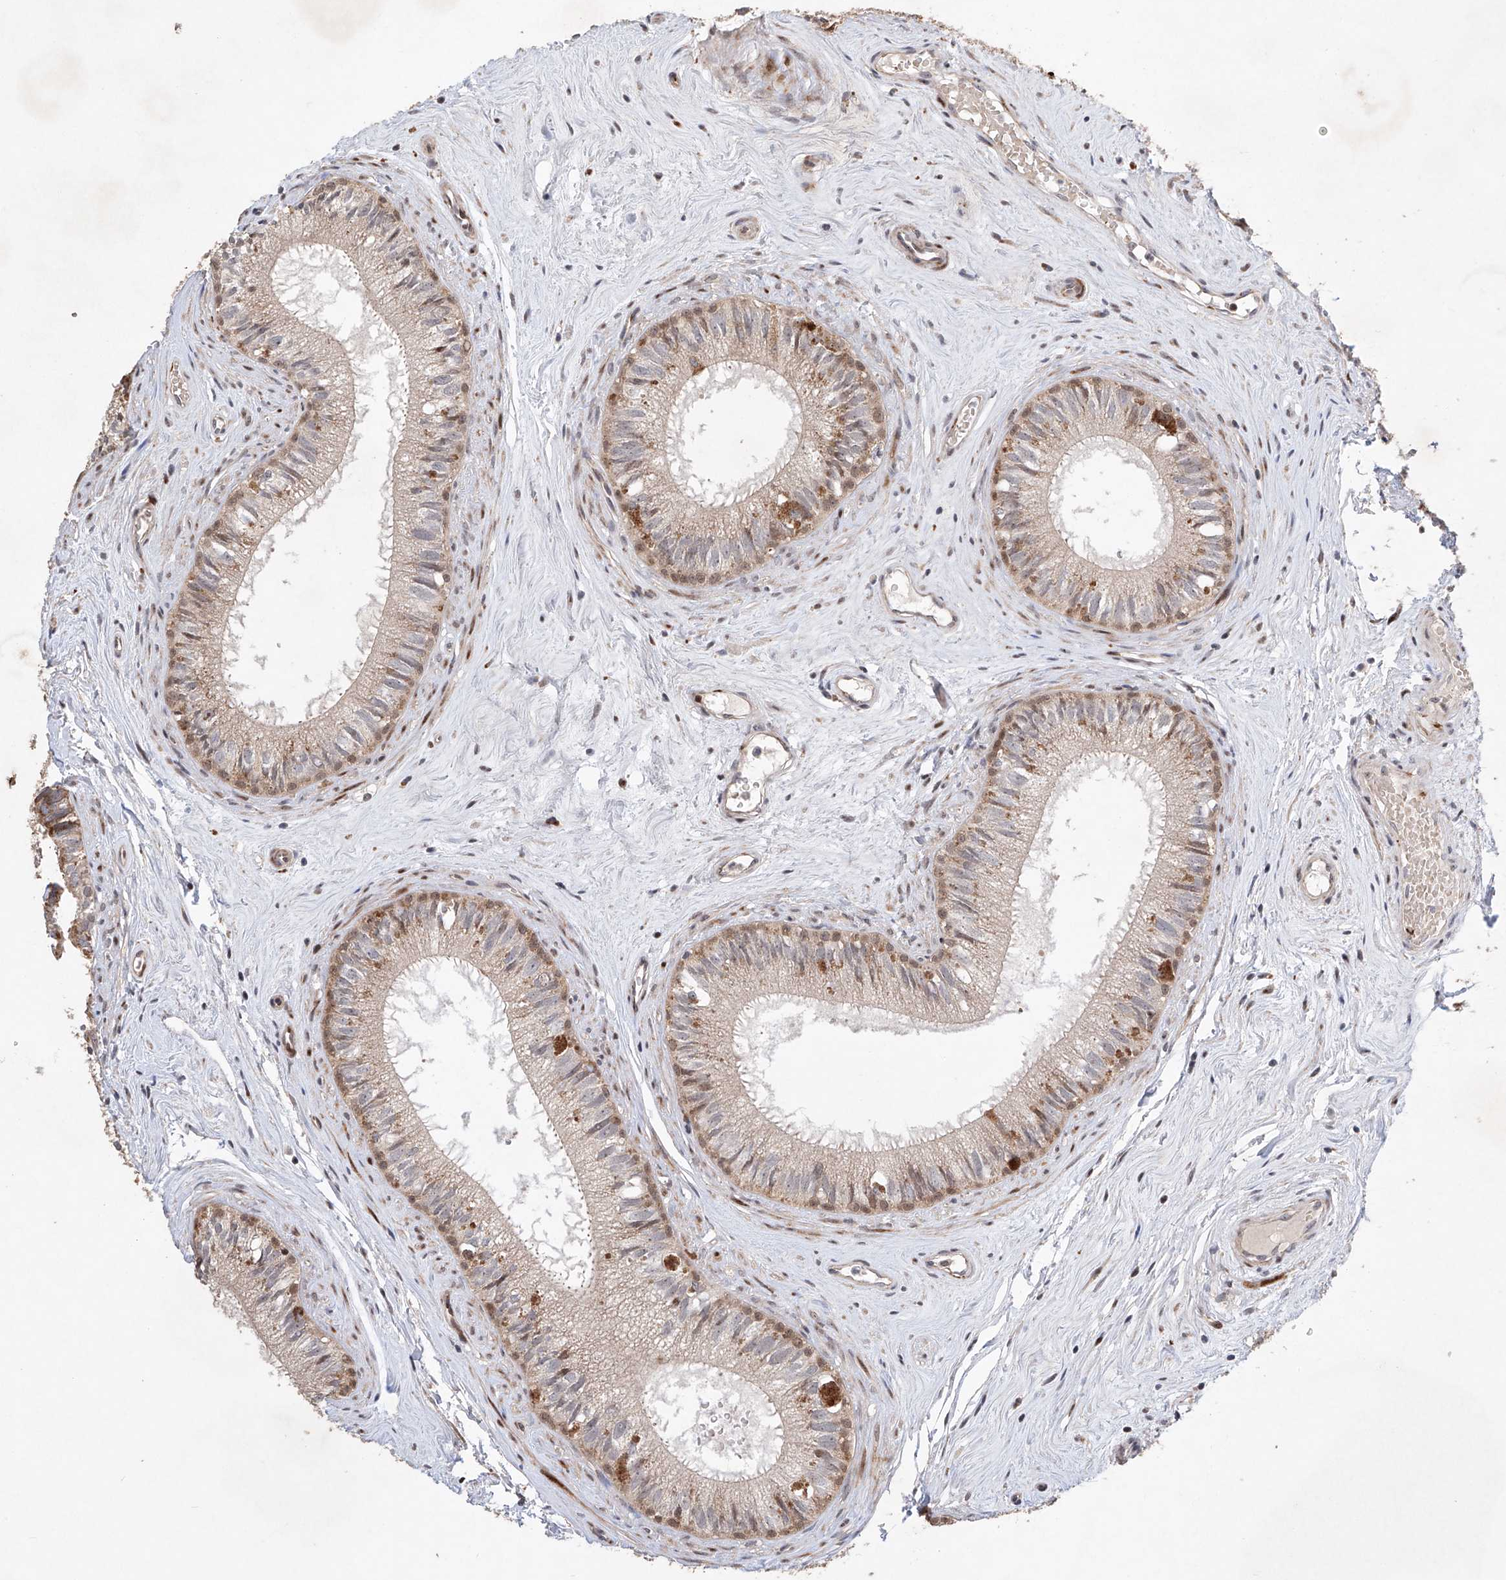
{"staining": {"intensity": "strong", "quantity": "<25%", "location": "cytoplasmic/membranous,nuclear"}, "tissue": "epididymis", "cell_type": "Glandular cells", "image_type": "normal", "snomed": [{"axis": "morphology", "description": "Normal tissue, NOS"}, {"axis": "topography", "description": "Epididymis"}], "caption": "Strong cytoplasmic/membranous,nuclear protein positivity is identified in about <25% of glandular cells in epididymis. The staining was performed using DAB to visualize the protein expression in brown, while the nuclei were stained in blue with hematoxylin (Magnification: 20x).", "gene": "AFG1L", "patient": {"sex": "male", "age": 71}}